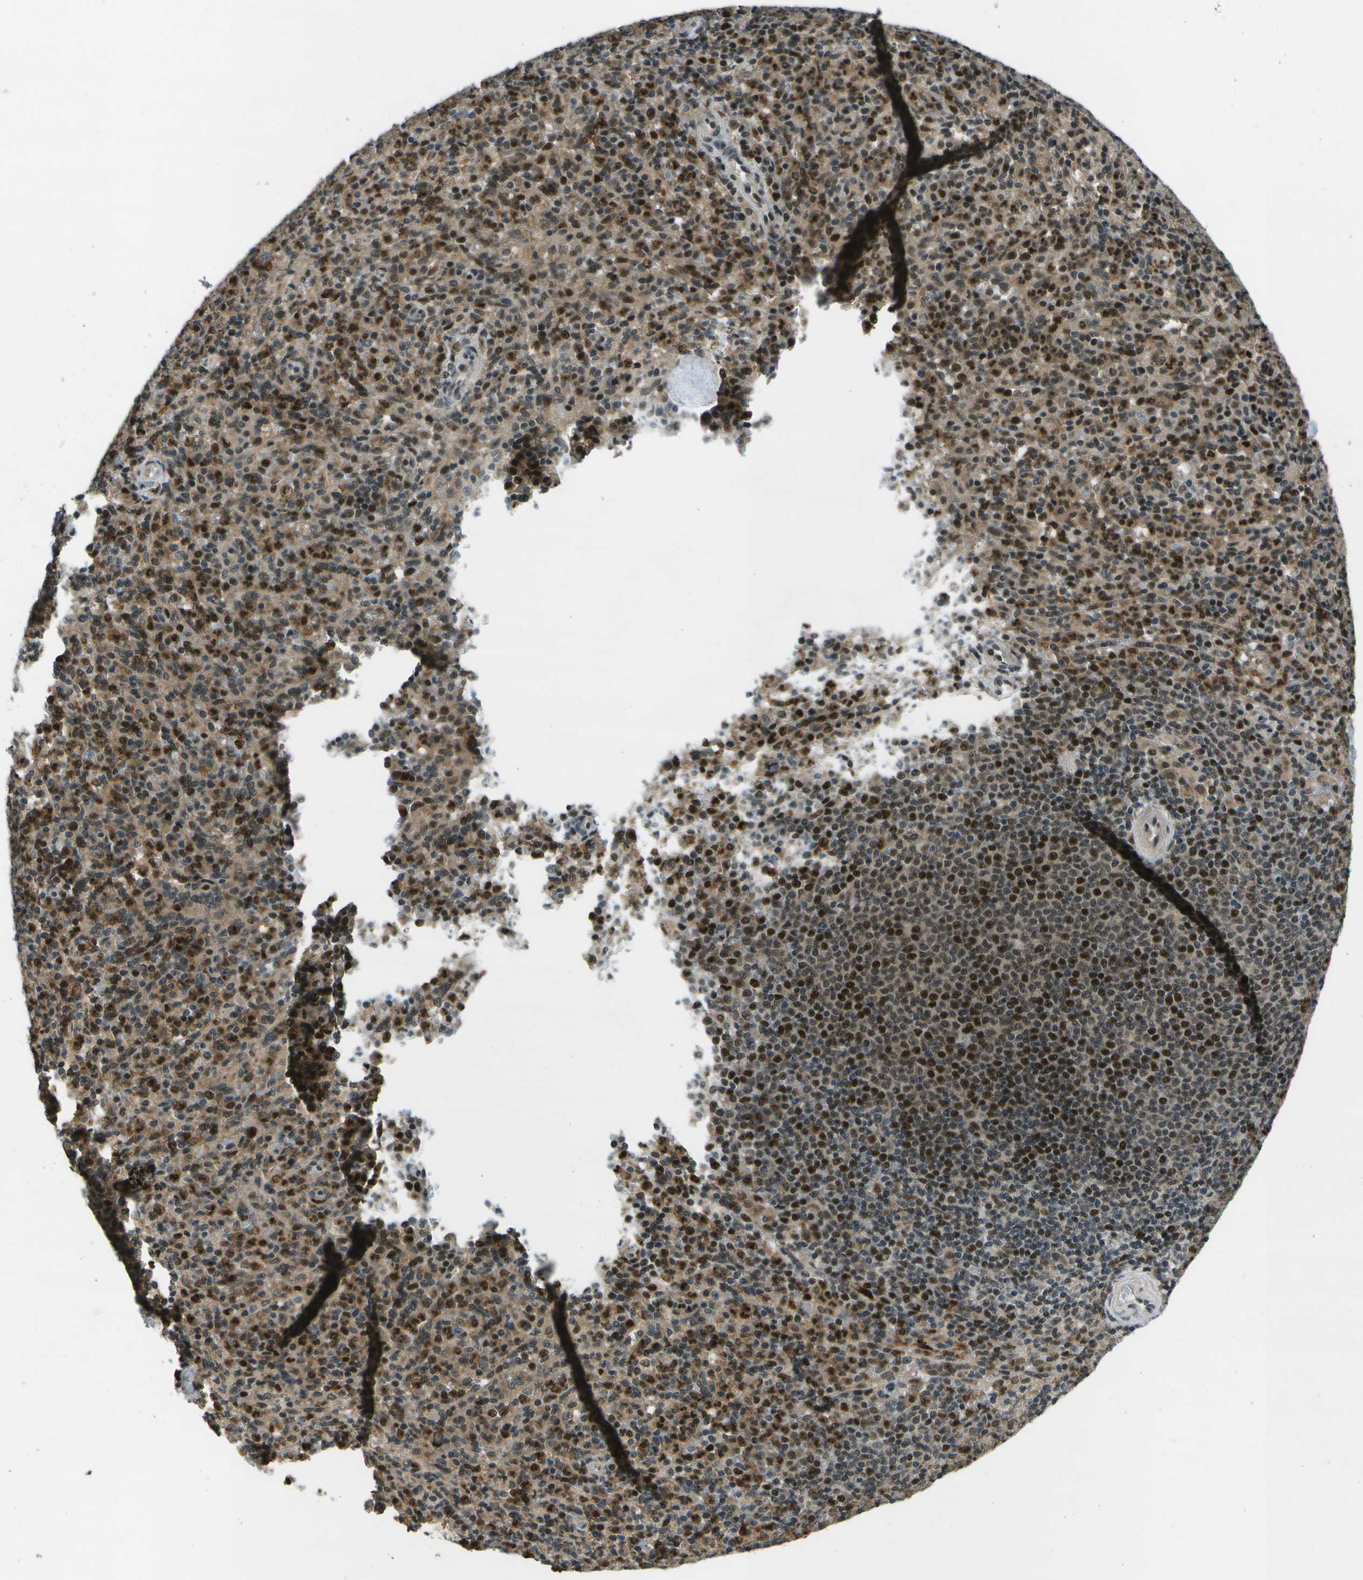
{"staining": {"intensity": "strong", "quantity": "<25%", "location": "nuclear"}, "tissue": "spleen", "cell_type": "Cells in red pulp", "image_type": "normal", "snomed": [{"axis": "morphology", "description": "Normal tissue, NOS"}, {"axis": "topography", "description": "Spleen"}], "caption": "Protein expression analysis of normal human spleen reveals strong nuclear staining in about <25% of cells in red pulp. The staining was performed using DAB to visualize the protein expression in brown, while the nuclei were stained in blue with hematoxylin (Magnification: 20x).", "gene": "GANC", "patient": {"sex": "male", "age": 36}}